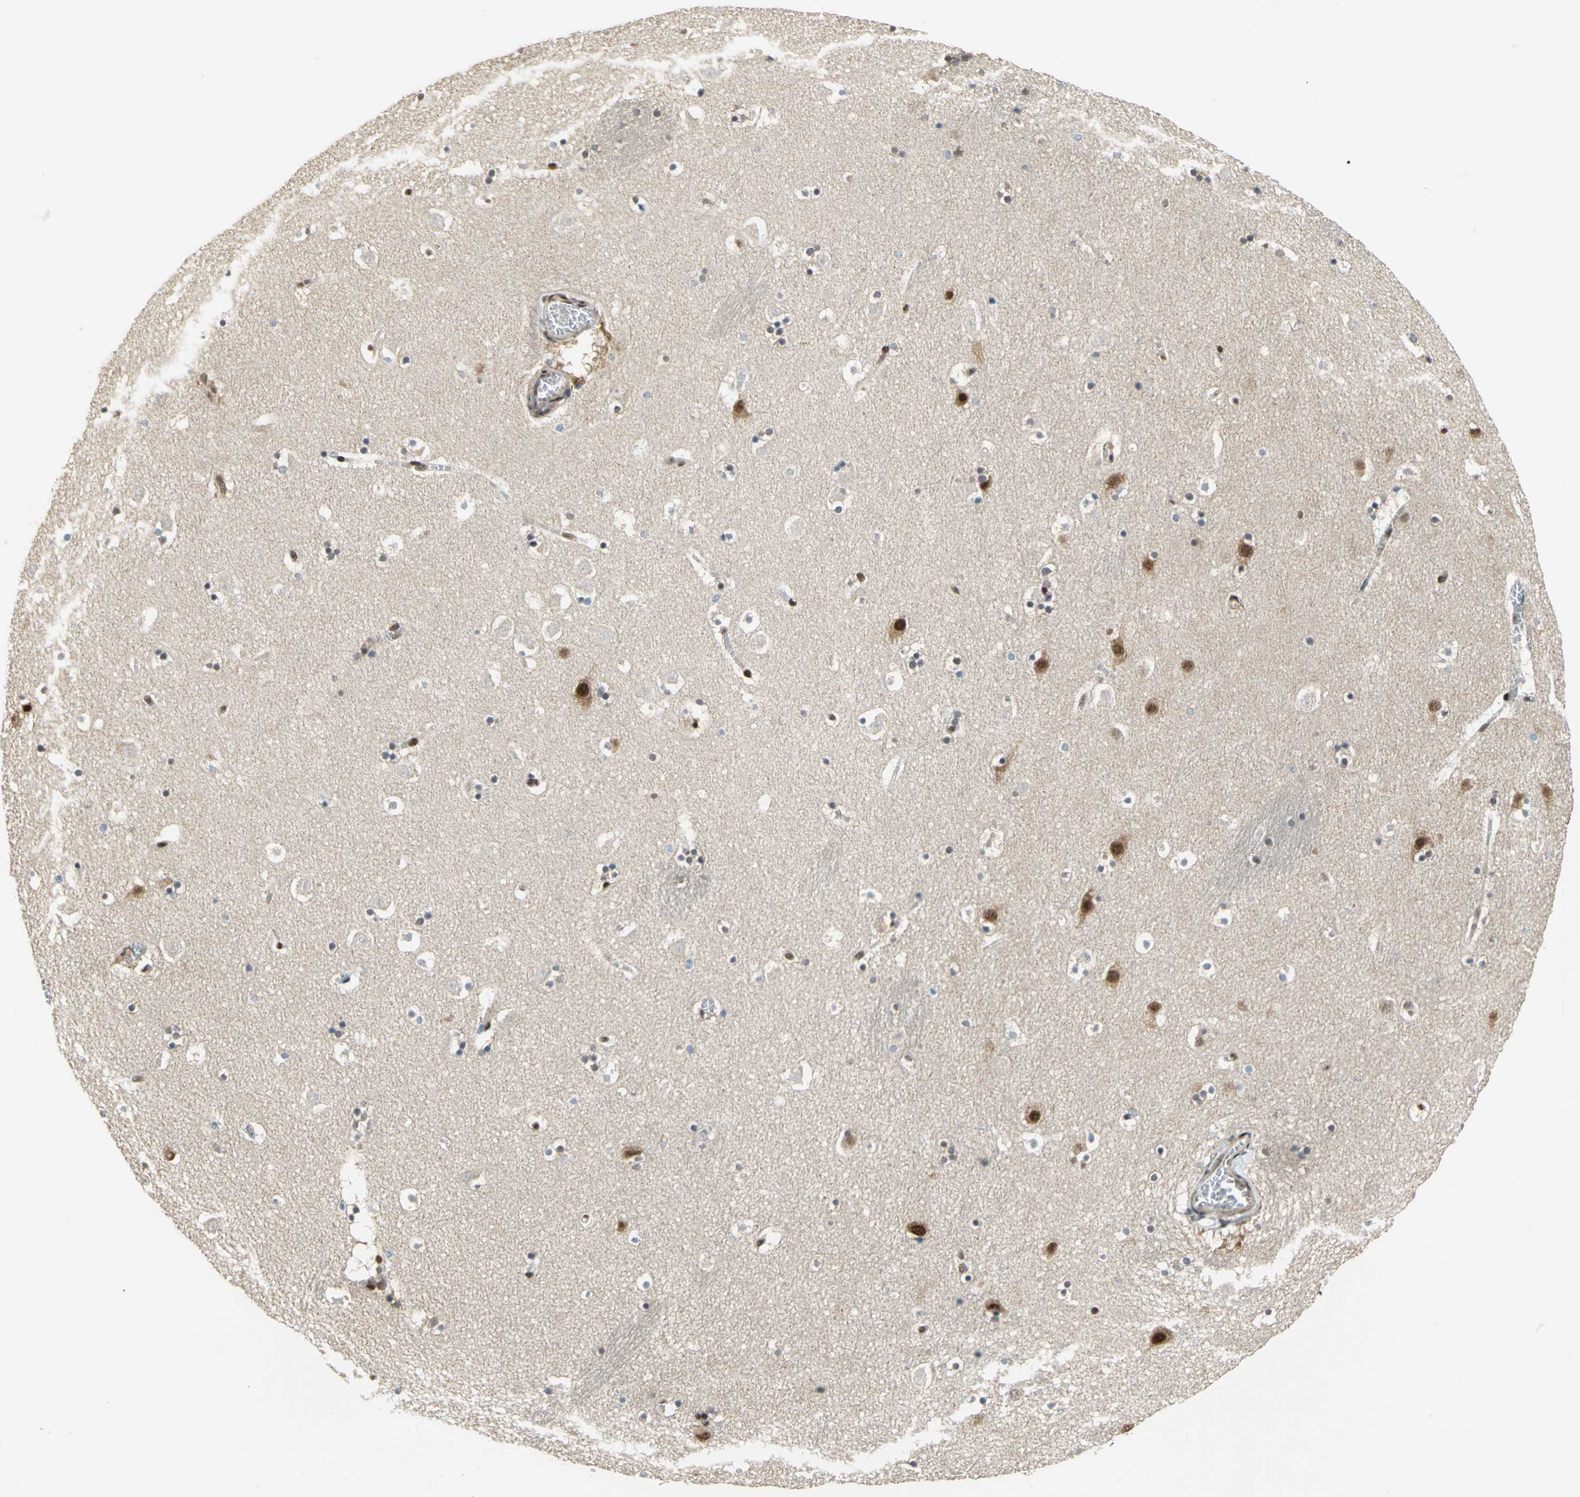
{"staining": {"intensity": "weak", "quantity": ">75%", "location": "cytoplasmic/membranous,nuclear"}, "tissue": "caudate", "cell_type": "Glial cells", "image_type": "normal", "snomed": [{"axis": "morphology", "description": "Normal tissue, NOS"}, {"axis": "topography", "description": "Lateral ventricle wall"}], "caption": "A high-resolution image shows immunohistochemistry staining of unremarkable caudate, which displays weak cytoplasmic/membranous,nuclear staining in about >75% of glial cells. The staining was performed using DAB, with brown indicating positive protein expression. Nuclei are stained blue with hematoxylin.", "gene": "RBFOX2", "patient": {"sex": "male", "age": 45}}